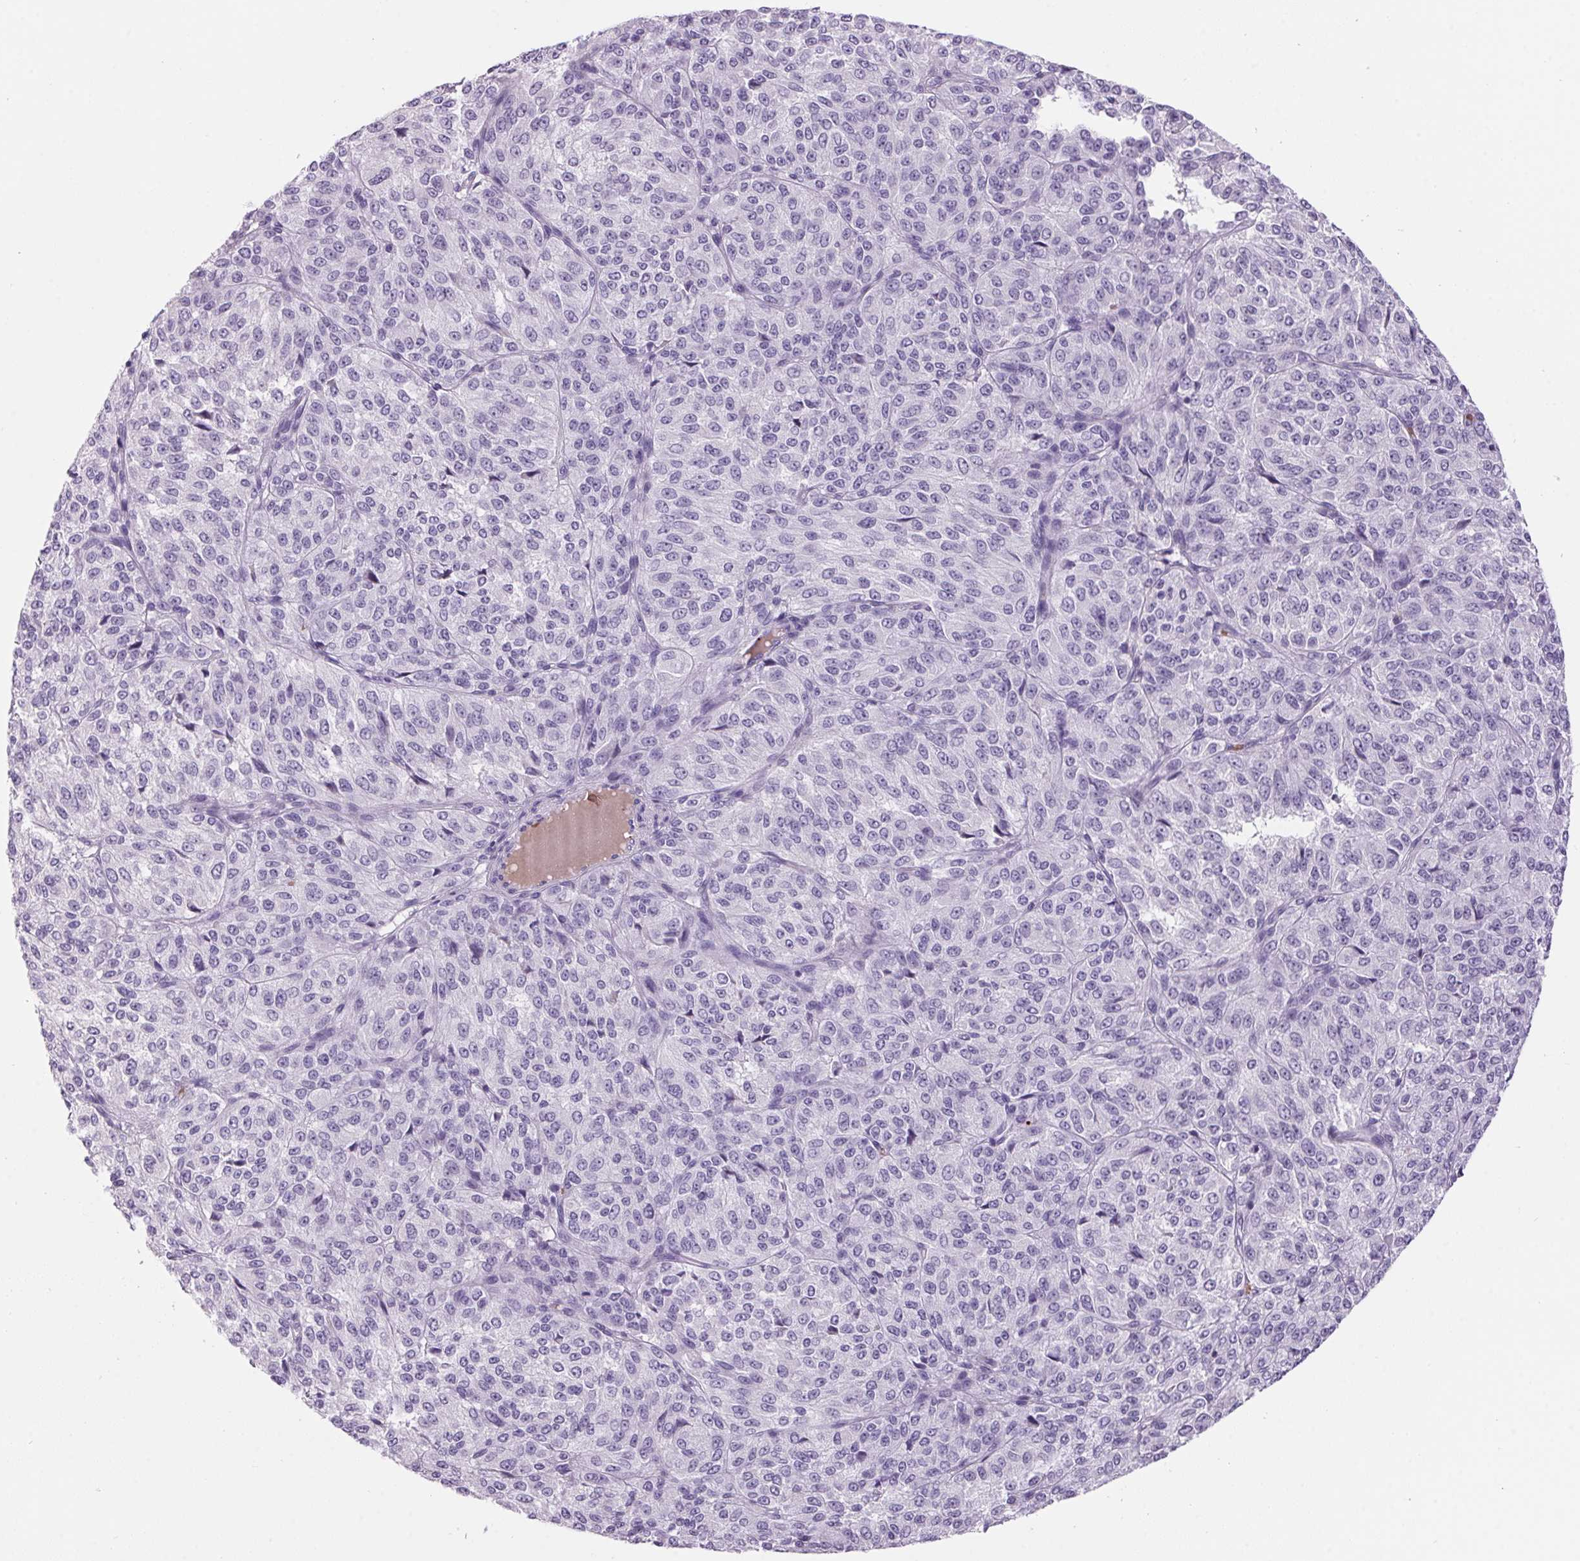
{"staining": {"intensity": "negative", "quantity": "none", "location": "none"}, "tissue": "melanoma", "cell_type": "Tumor cells", "image_type": "cancer", "snomed": [{"axis": "morphology", "description": "Malignant melanoma, Metastatic site"}, {"axis": "topography", "description": "Brain"}], "caption": "DAB (3,3'-diaminobenzidine) immunohistochemical staining of human malignant melanoma (metastatic site) displays no significant positivity in tumor cells. (Stains: DAB IHC with hematoxylin counter stain, Microscopy: brightfield microscopy at high magnification).", "gene": "HBQ1", "patient": {"sex": "female", "age": 56}}